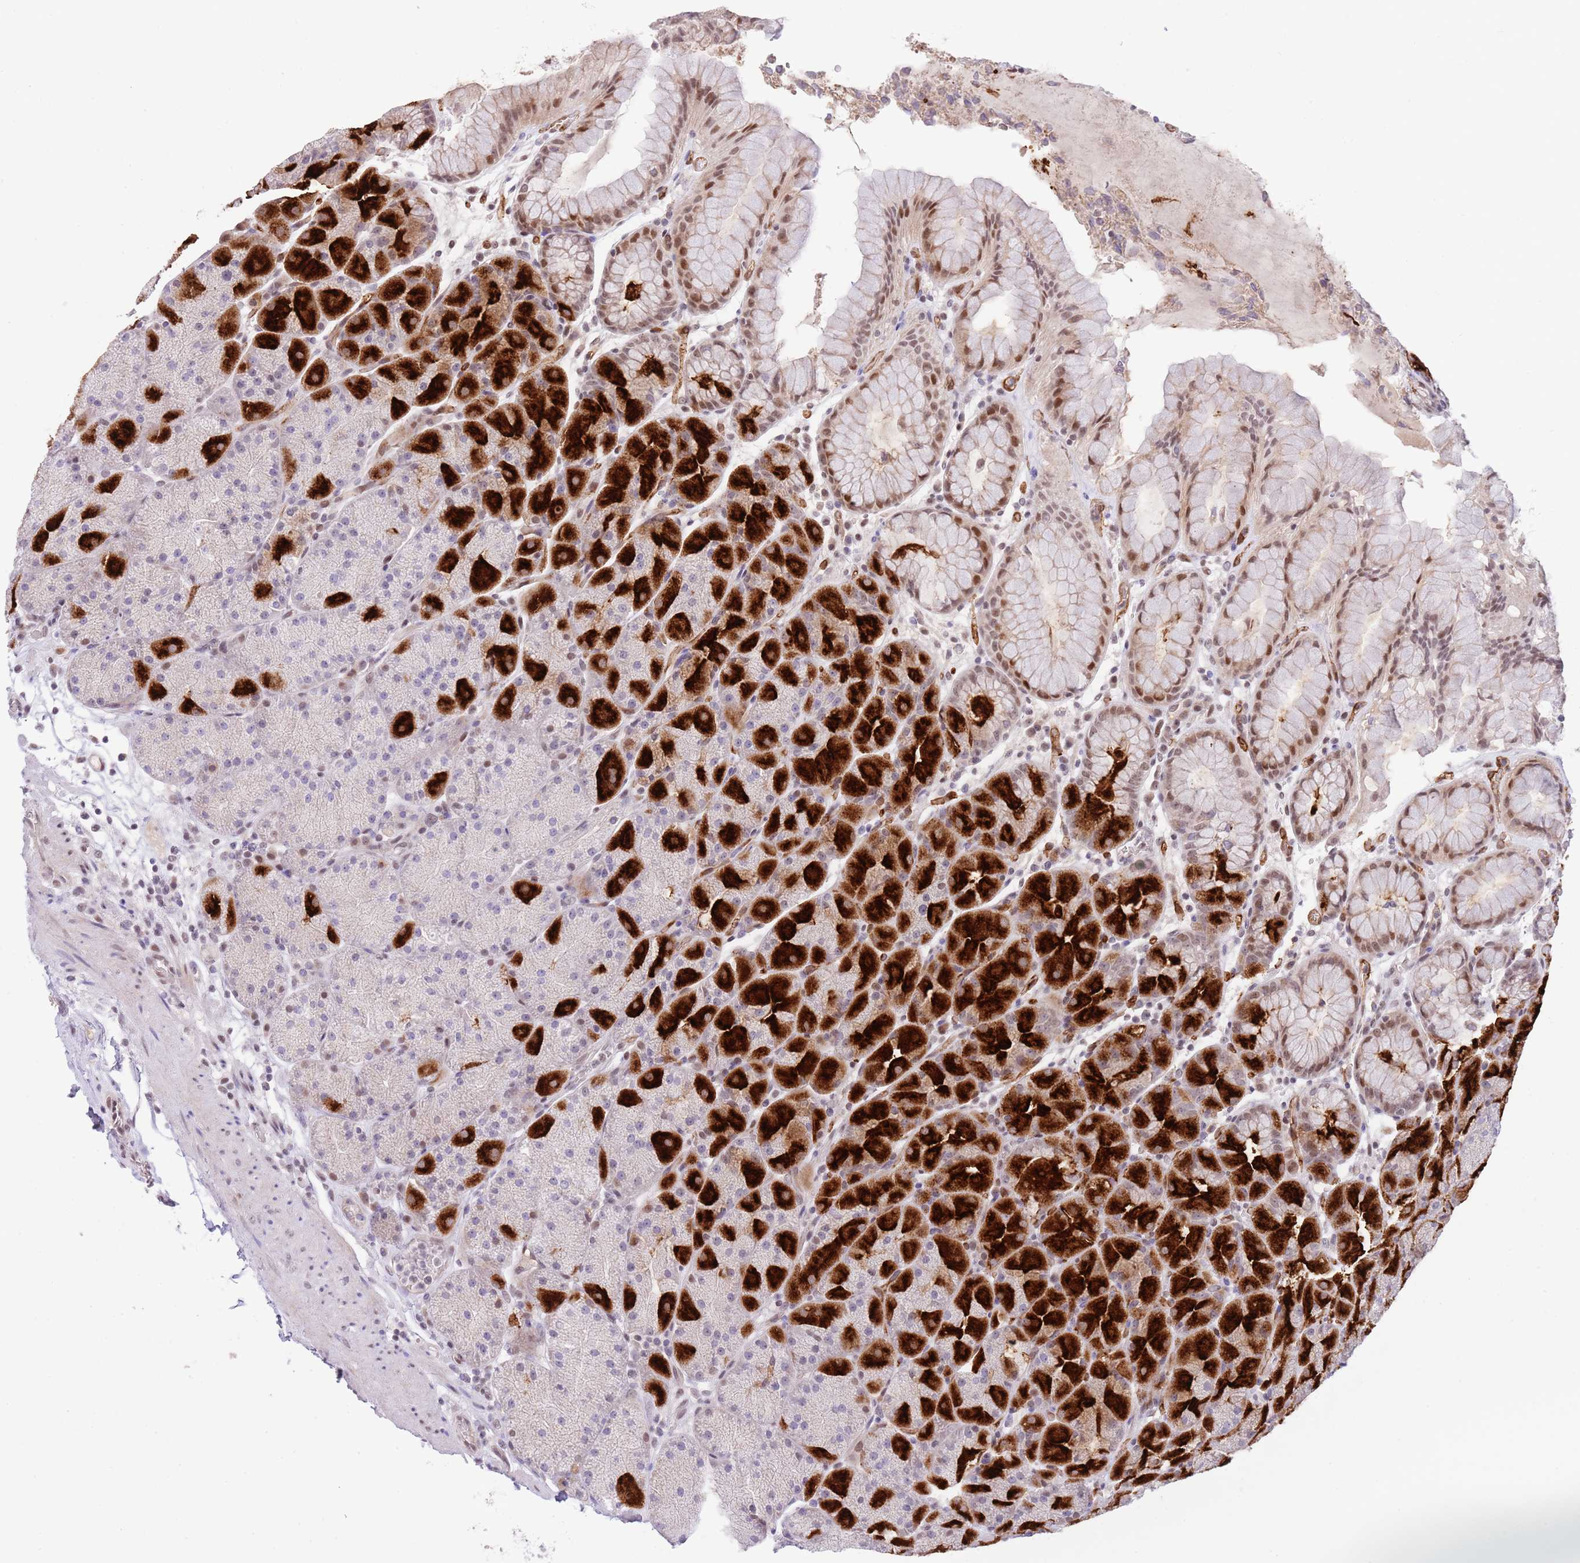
{"staining": {"intensity": "strong", "quantity": "25%-75%", "location": "cytoplasmic/membranous,nuclear"}, "tissue": "stomach", "cell_type": "Glandular cells", "image_type": "normal", "snomed": [{"axis": "morphology", "description": "Normal tissue, NOS"}, {"axis": "topography", "description": "Stomach, upper"}, {"axis": "topography", "description": "Stomach, lower"}], "caption": "Strong cytoplasmic/membranous,nuclear protein positivity is seen in approximately 25%-75% of glandular cells in stomach. (DAB = brown stain, brightfield microscopy at high magnification).", "gene": "RFX1", "patient": {"sex": "male", "age": 67}}